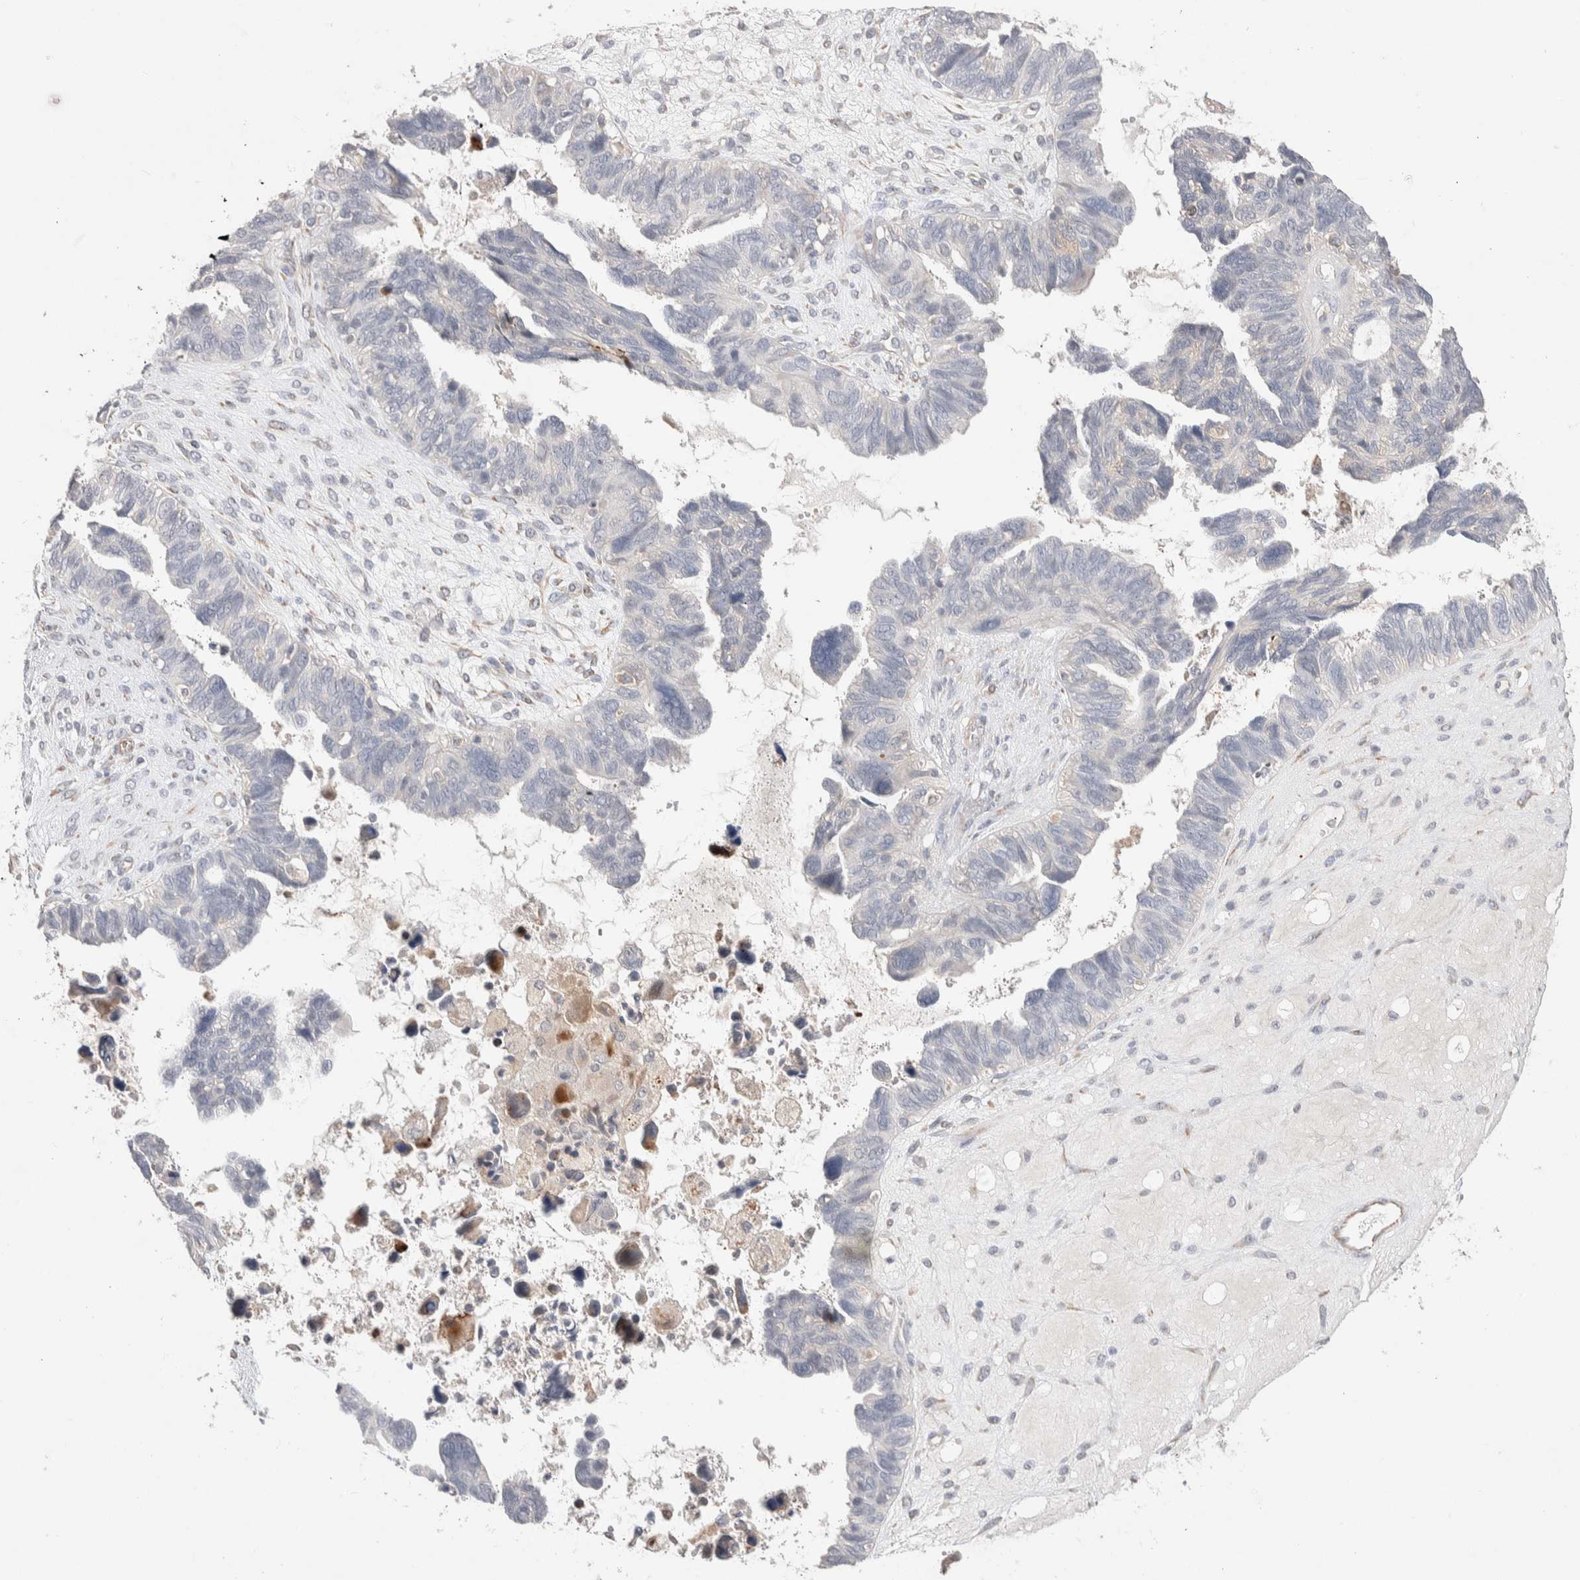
{"staining": {"intensity": "negative", "quantity": "none", "location": "none"}, "tissue": "ovarian cancer", "cell_type": "Tumor cells", "image_type": "cancer", "snomed": [{"axis": "morphology", "description": "Cystadenocarcinoma, serous, NOS"}, {"axis": "topography", "description": "Ovary"}], "caption": "Immunohistochemistry (IHC) micrograph of human serous cystadenocarcinoma (ovarian) stained for a protein (brown), which exhibits no expression in tumor cells.", "gene": "FFAR2", "patient": {"sex": "female", "age": 79}}